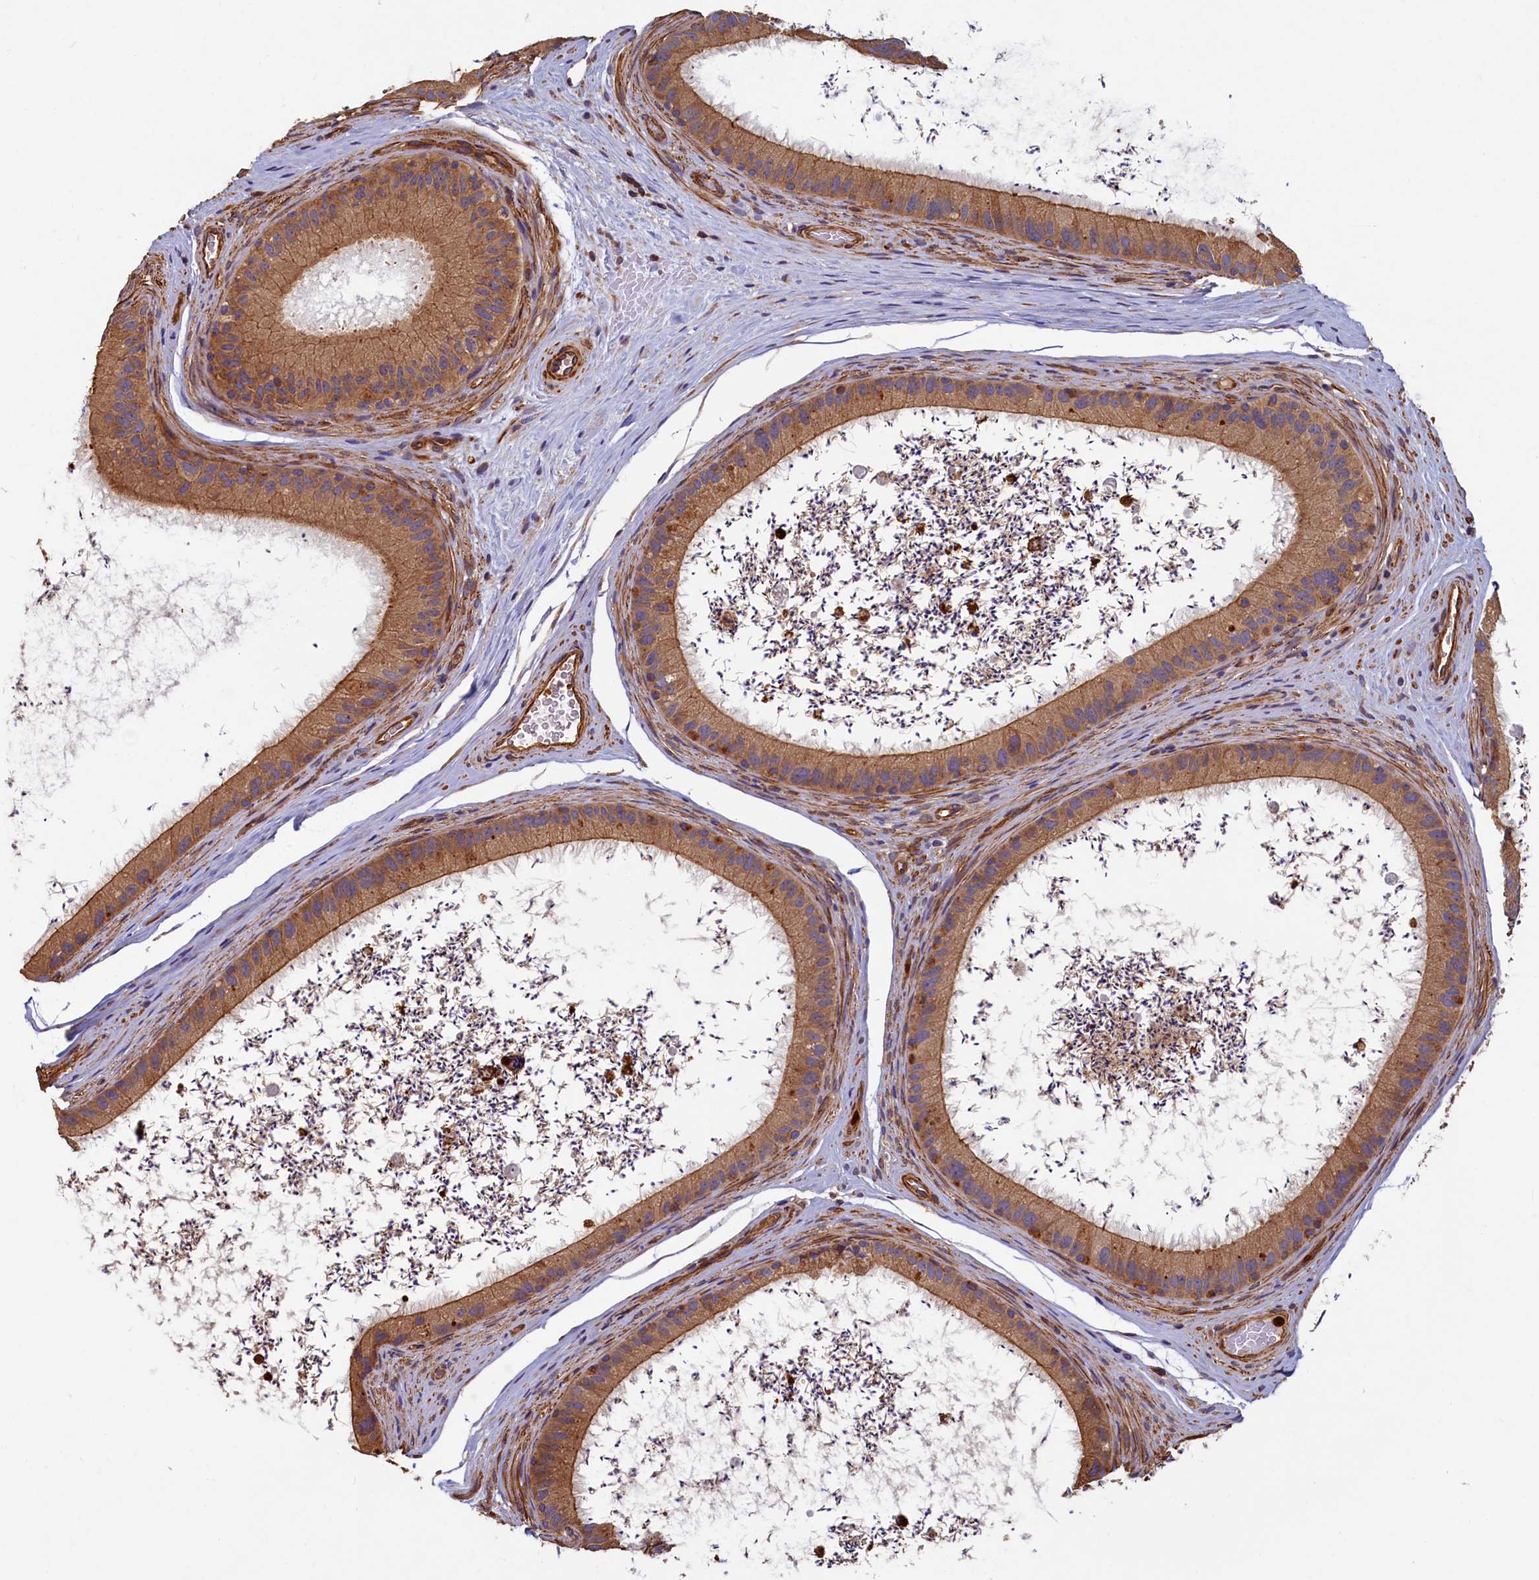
{"staining": {"intensity": "moderate", "quantity": ">75%", "location": "cytoplasmic/membranous"}, "tissue": "epididymis", "cell_type": "Glandular cells", "image_type": "normal", "snomed": [{"axis": "morphology", "description": "Normal tissue, NOS"}, {"axis": "topography", "description": "Epididymis, spermatic cord, NOS"}], "caption": "Moderate cytoplasmic/membranous protein staining is present in approximately >75% of glandular cells in epididymis.", "gene": "CCDC102B", "patient": {"sex": "male", "age": 50}}